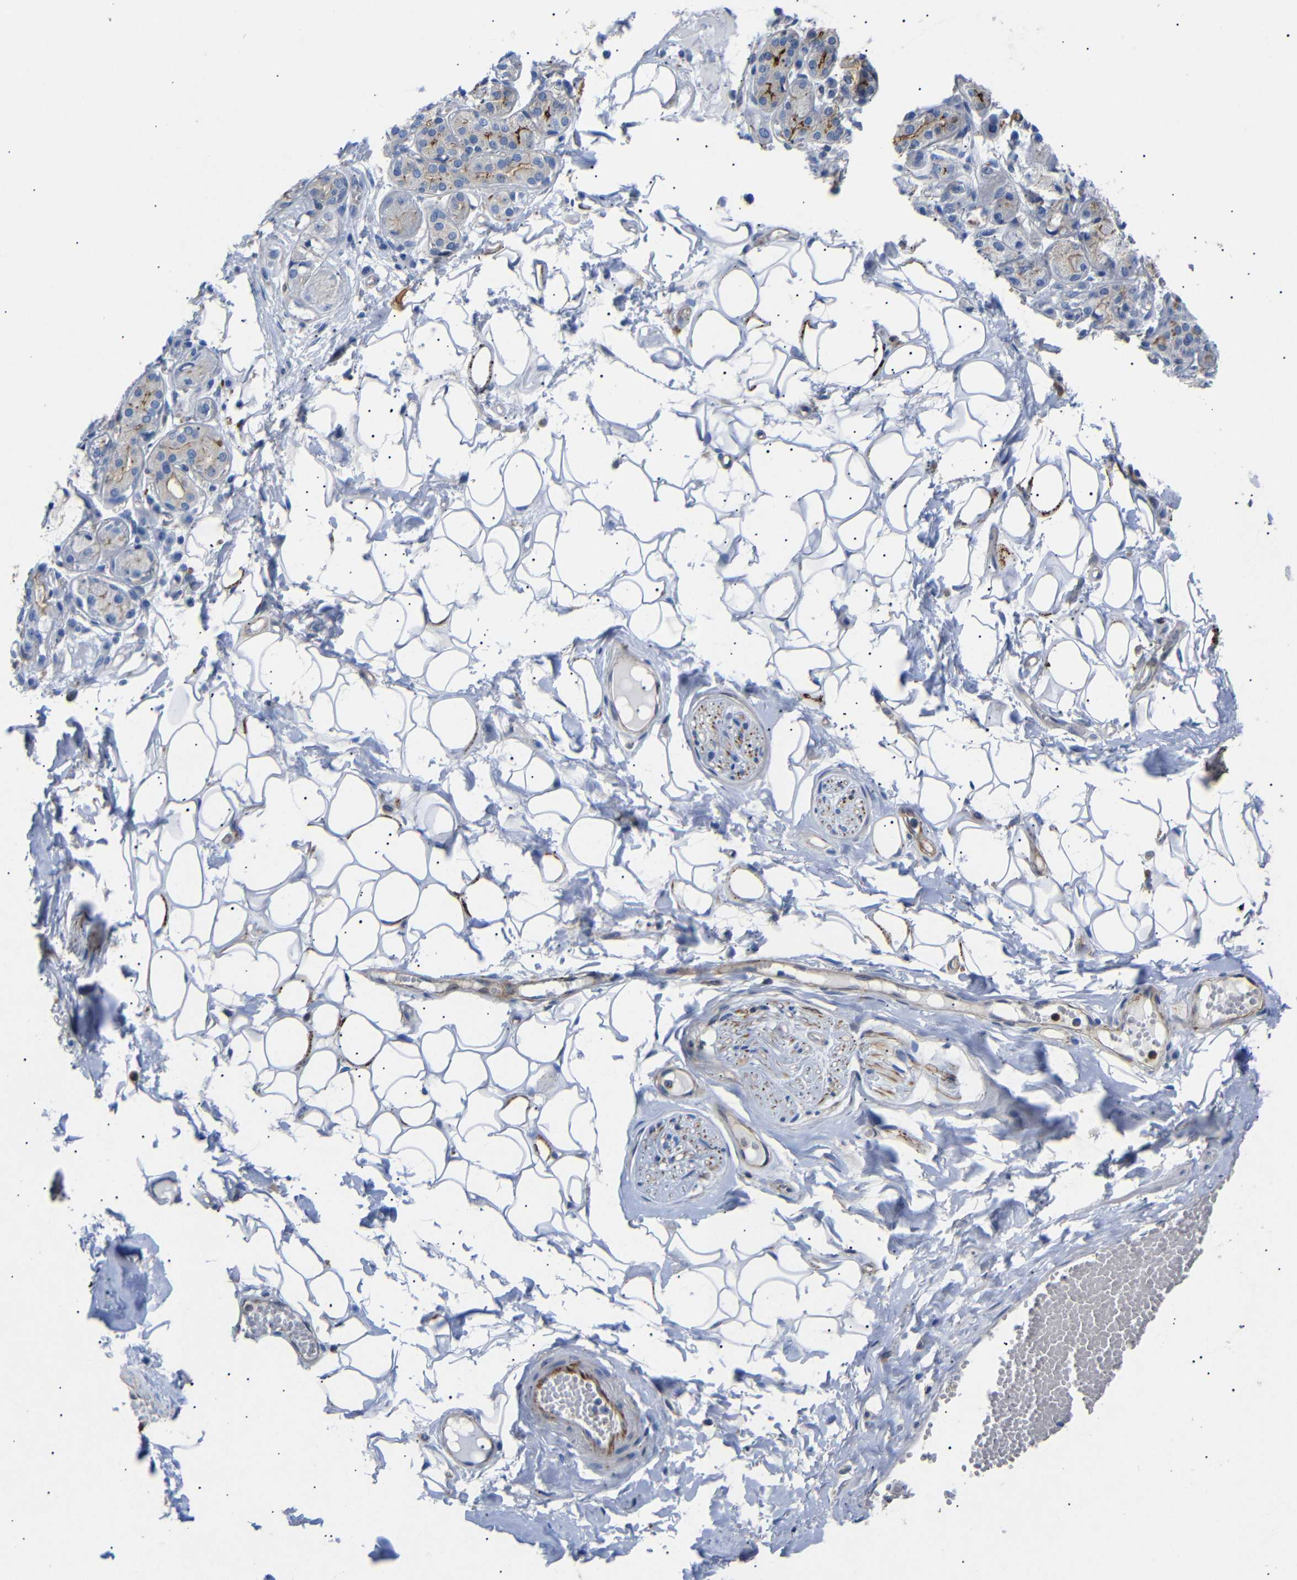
{"staining": {"intensity": "negative", "quantity": "none", "location": "none"}, "tissue": "adipose tissue", "cell_type": "Adipocytes", "image_type": "normal", "snomed": [{"axis": "morphology", "description": "Normal tissue, NOS"}, {"axis": "morphology", "description": "Inflammation, NOS"}, {"axis": "topography", "description": "Salivary gland"}, {"axis": "topography", "description": "Peripheral nerve tissue"}], "caption": "This histopathology image is of unremarkable adipose tissue stained with immunohistochemistry to label a protein in brown with the nuclei are counter-stained blue. There is no expression in adipocytes.", "gene": "SDCBP", "patient": {"sex": "female", "age": 75}}